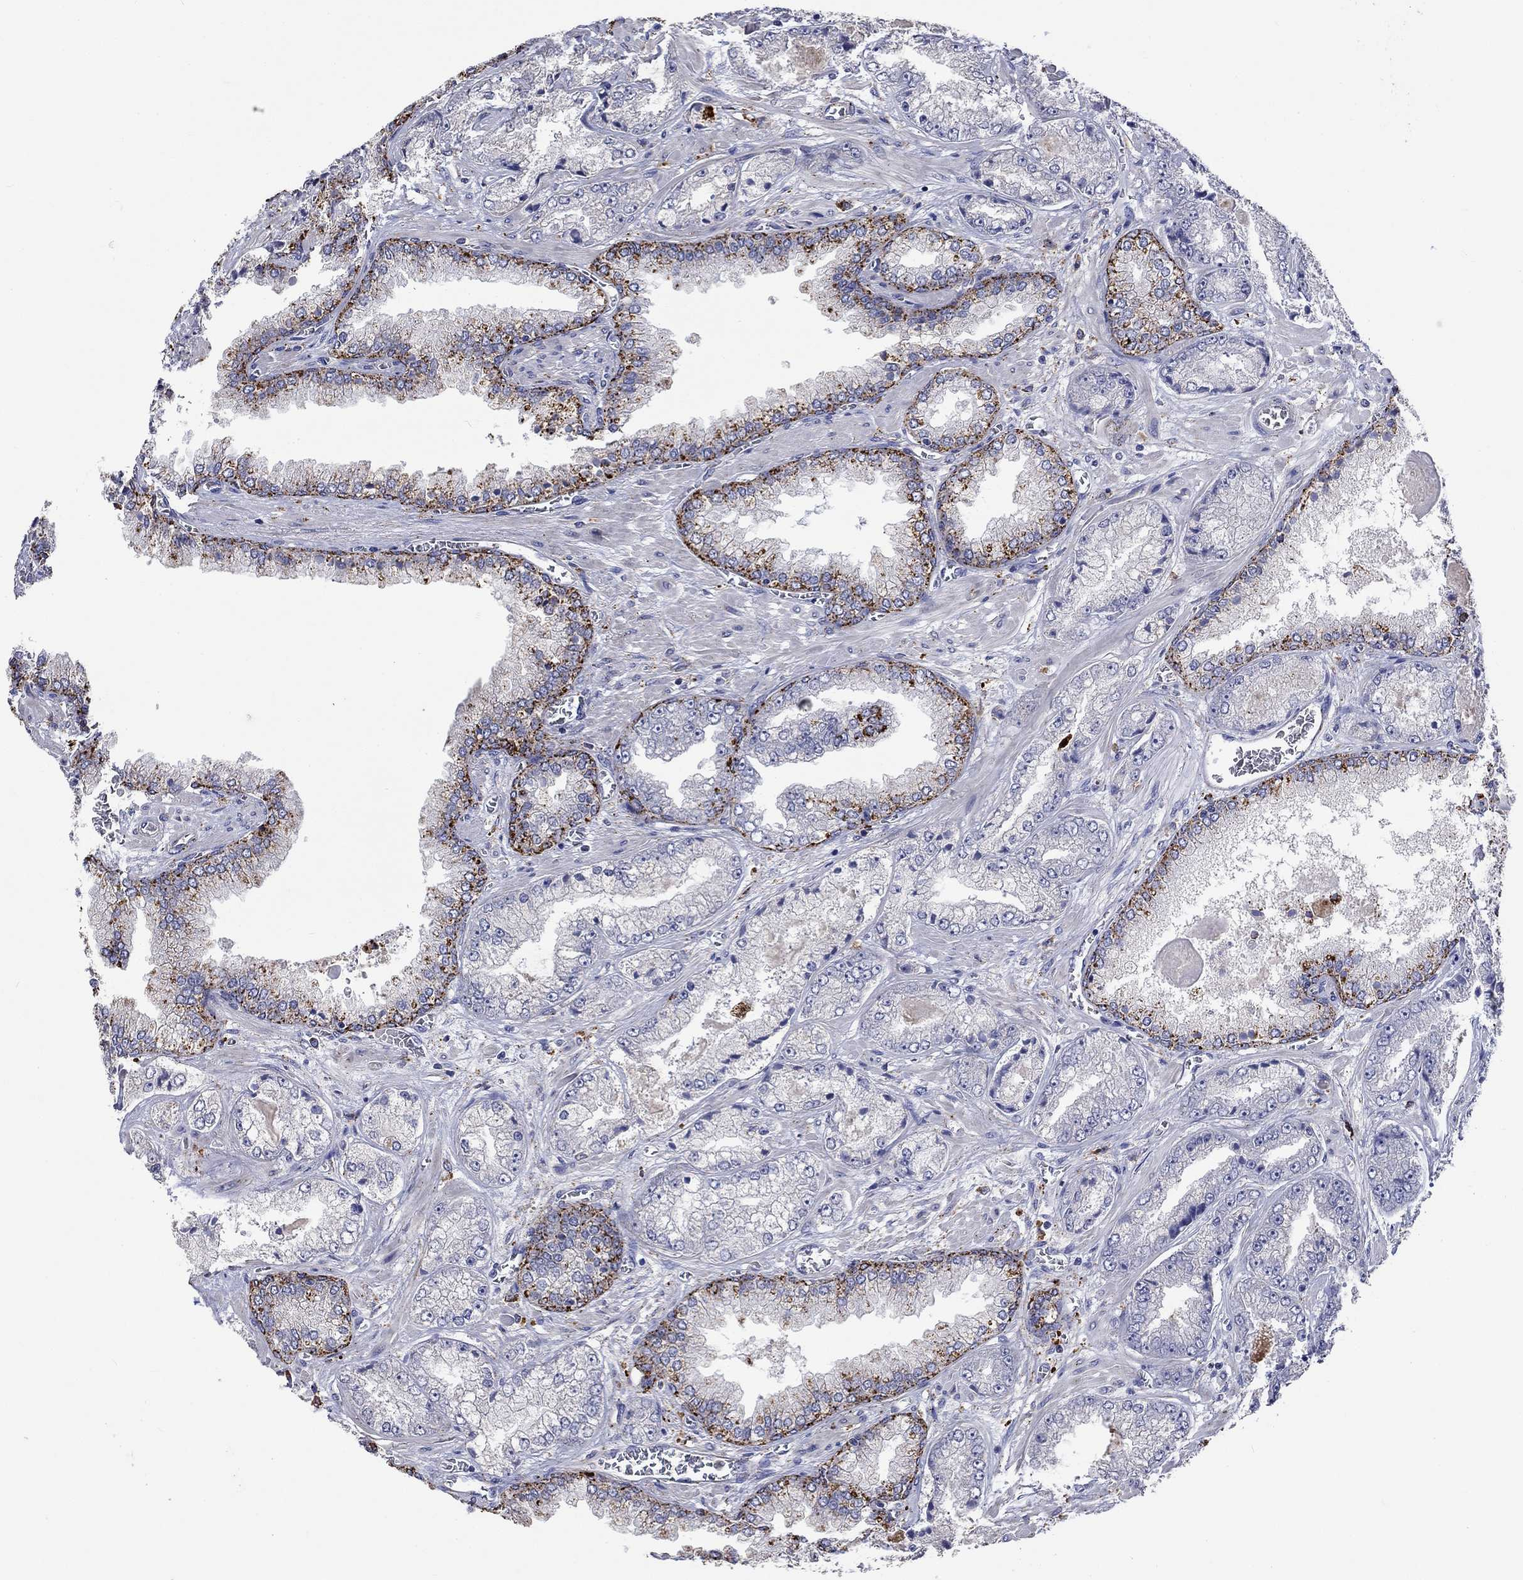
{"staining": {"intensity": "moderate", "quantity": "<25%", "location": "cytoplasmic/membranous"}, "tissue": "prostate cancer", "cell_type": "Tumor cells", "image_type": "cancer", "snomed": [{"axis": "morphology", "description": "Adenocarcinoma, Low grade"}, {"axis": "topography", "description": "Prostate"}], "caption": "Immunohistochemistry (IHC) image of low-grade adenocarcinoma (prostate) stained for a protein (brown), which displays low levels of moderate cytoplasmic/membranous staining in about <25% of tumor cells.", "gene": "CTSB", "patient": {"sex": "male", "age": 57}}